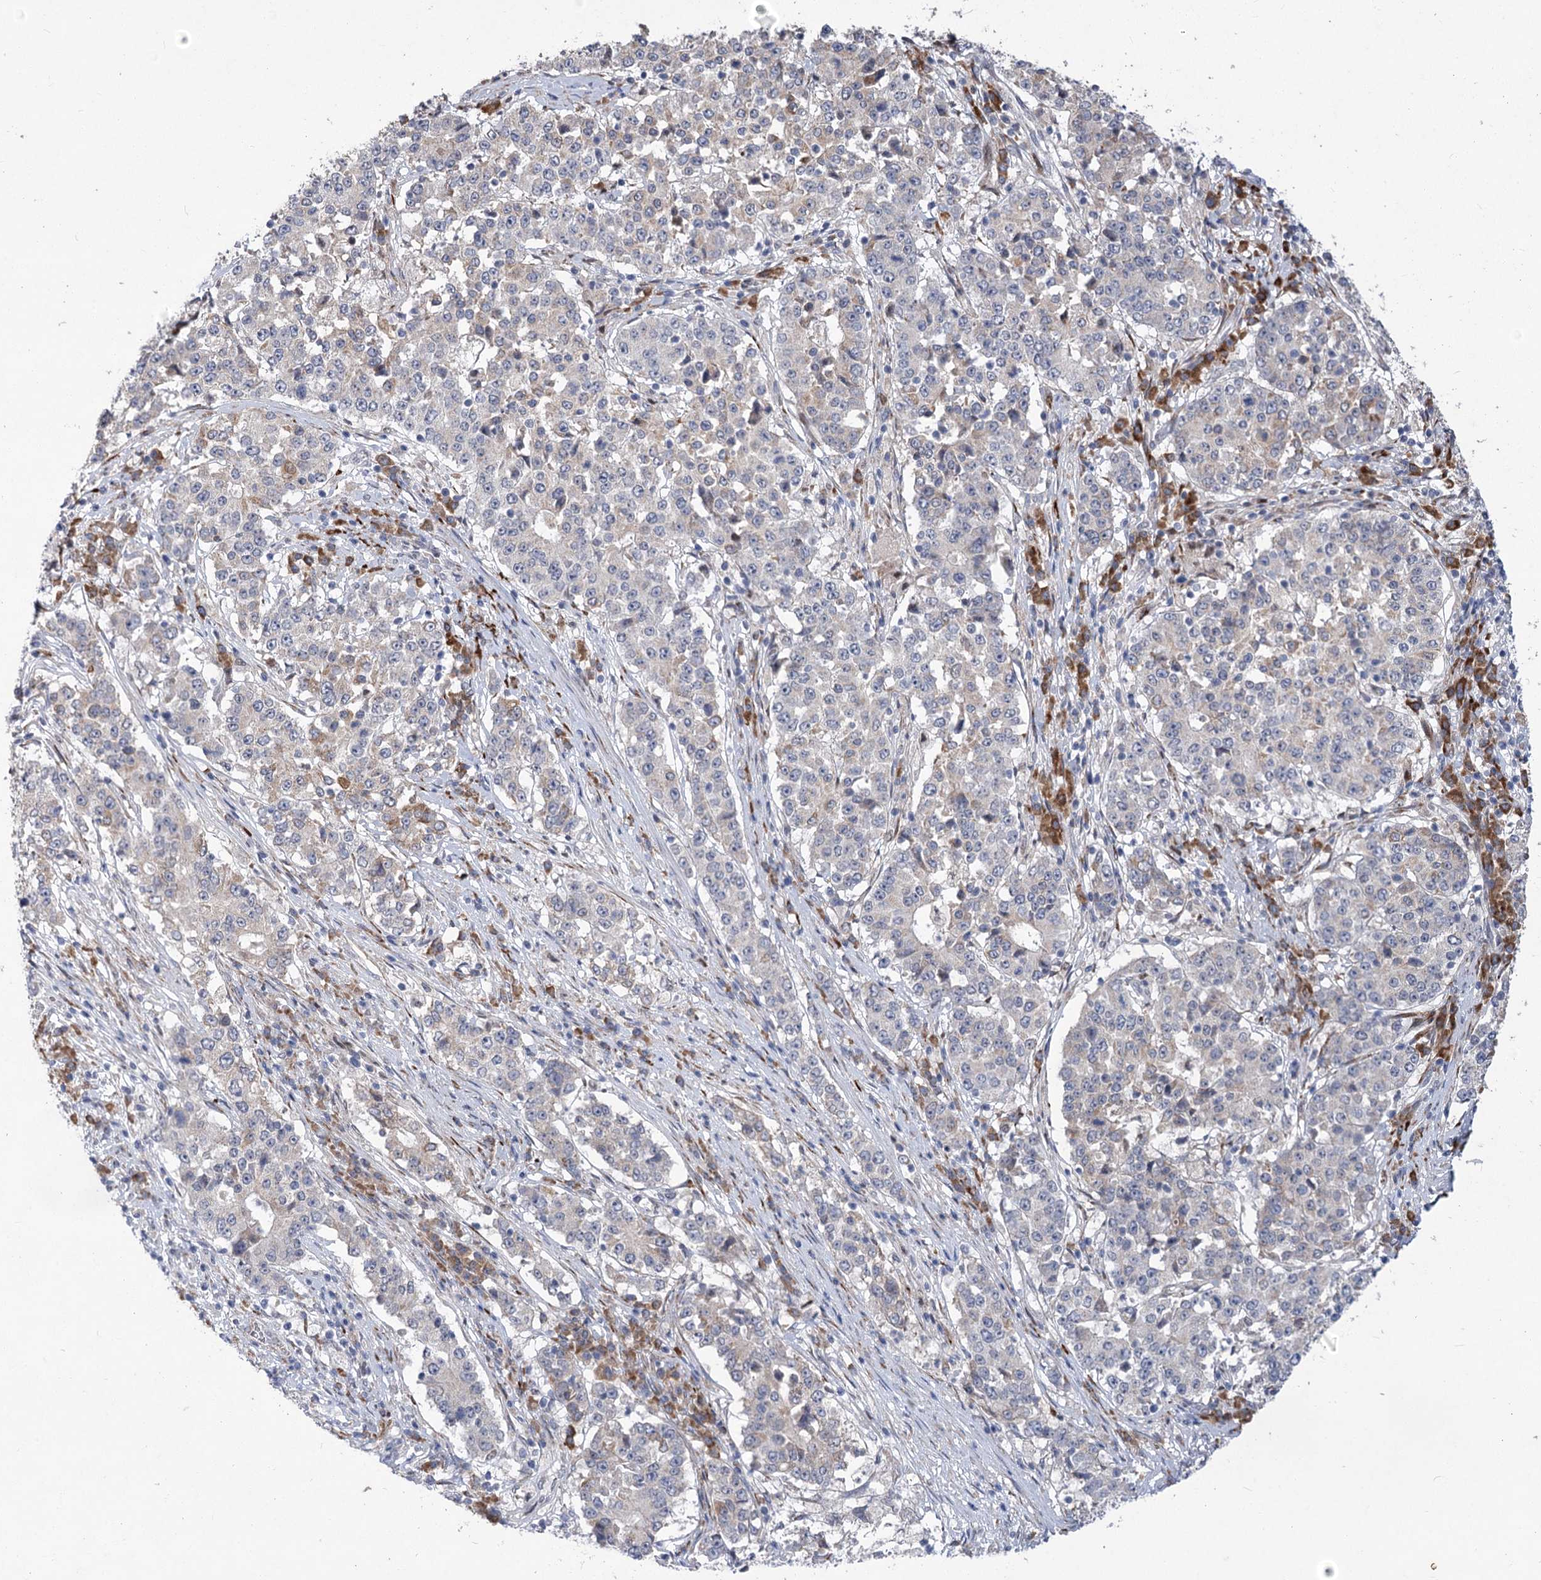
{"staining": {"intensity": "negative", "quantity": "none", "location": "none"}, "tissue": "stomach cancer", "cell_type": "Tumor cells", "image_type": "cancer", "snomed": [{"axis": "morphology", "description": "Adenocarcinoma, NOS"}, {"axis": "topography", "description": "Stomach"}], "caption": "Protein analysis of stomach cancer (adenocarcinoma) displays no significant staining in tumor cells.", "gene": "GCNT4", "patient": {"sex": "male", "age": 59}}